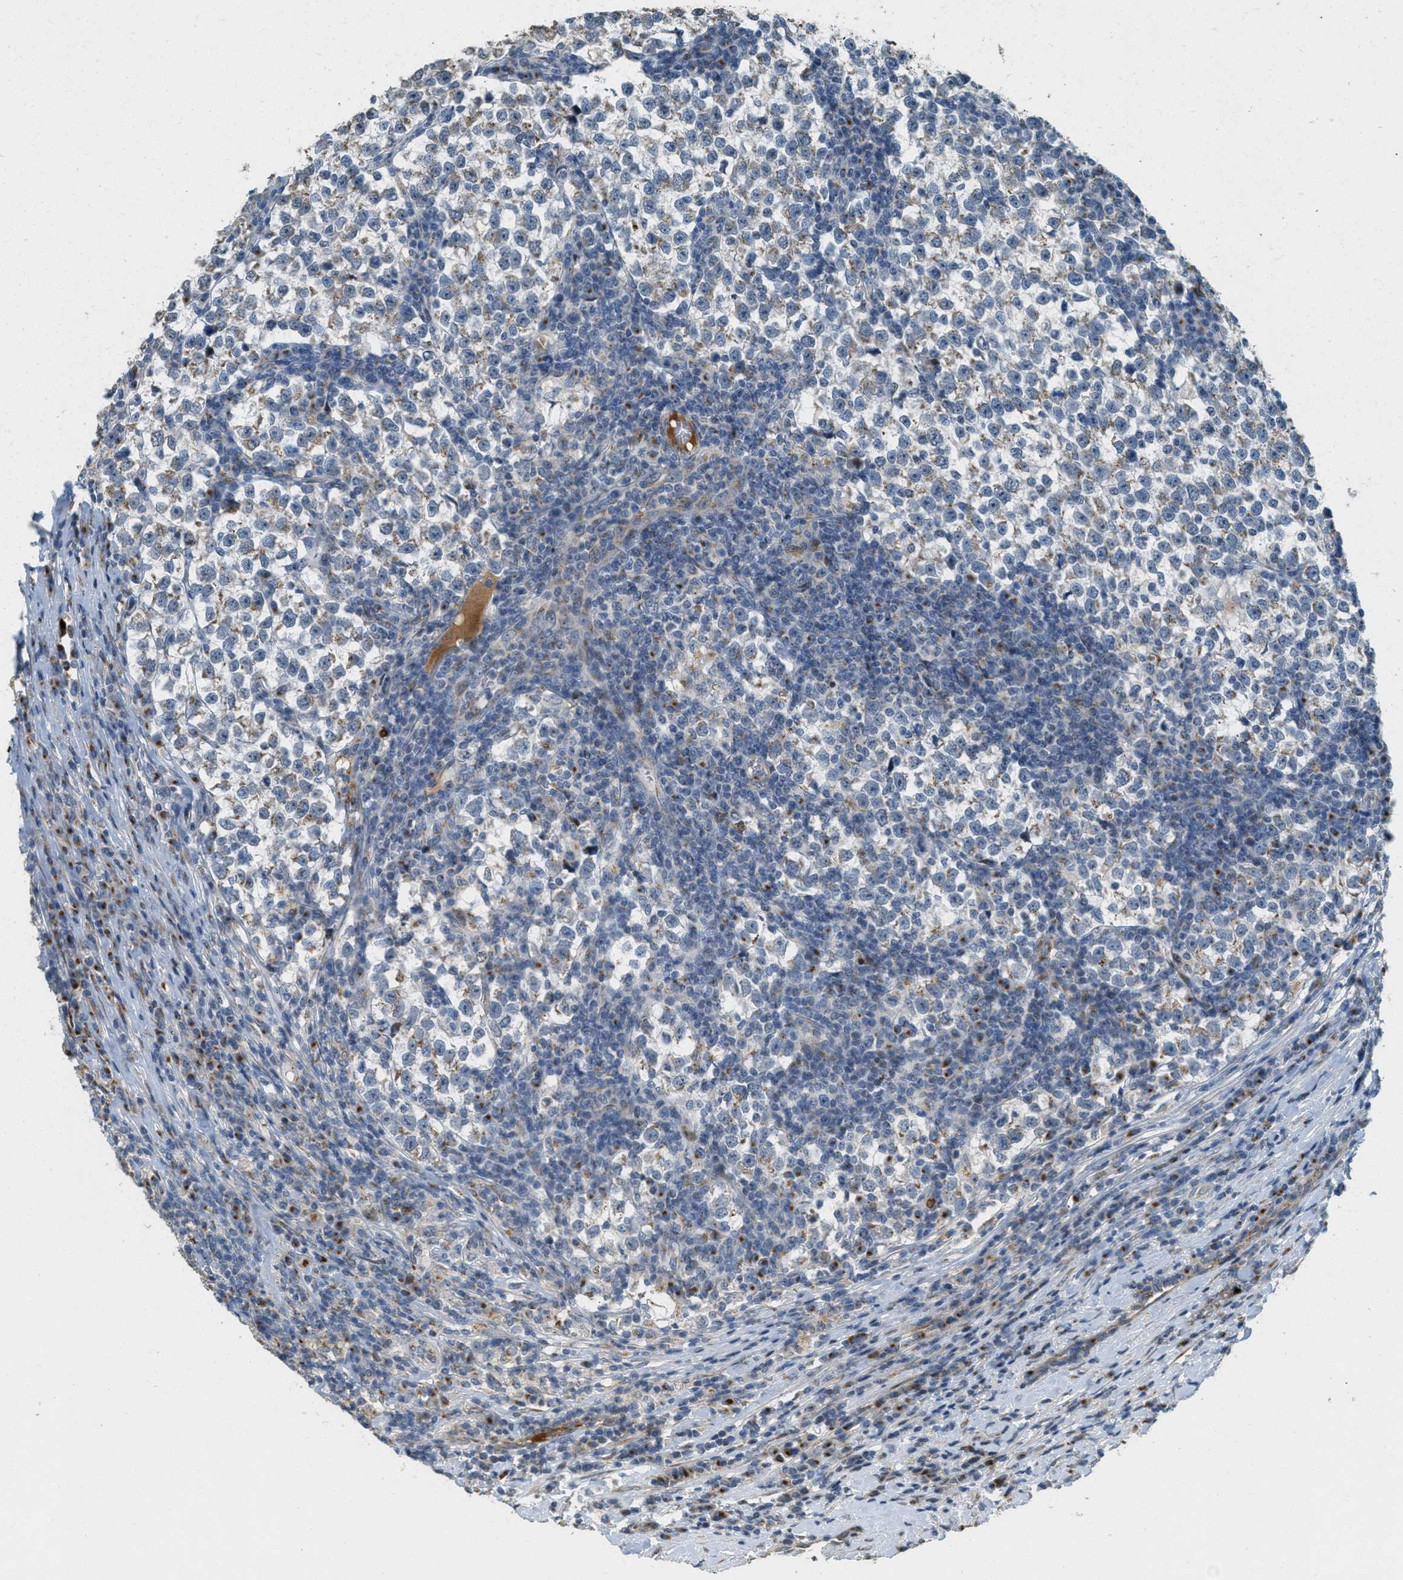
{"staining": {"intensity": "weak", "quantity": "25%-75%", "location": "cytoplasmic/membranous"}, "tissue": "testis cancer", "cell_type": "Tumor cells", "image_type": "cancer", "snomed": [{"axis": "morphology", "description": "Normal tissue, NOS"}, {"axis": "morphology", "description": "Seminoma, NOS"}, {"axis": "topography", "description": "Testis"}], "caption": "A low amount of weak cytoplasmic/membranous positivity is present in approximately 25%-75% of tumor cells in testis cancer (seminoma) tissue. (IHC, brightfield microscopy, high magnification).", "gene": "ZFPL1", "patient": {"sex": "male", "age": 43}}